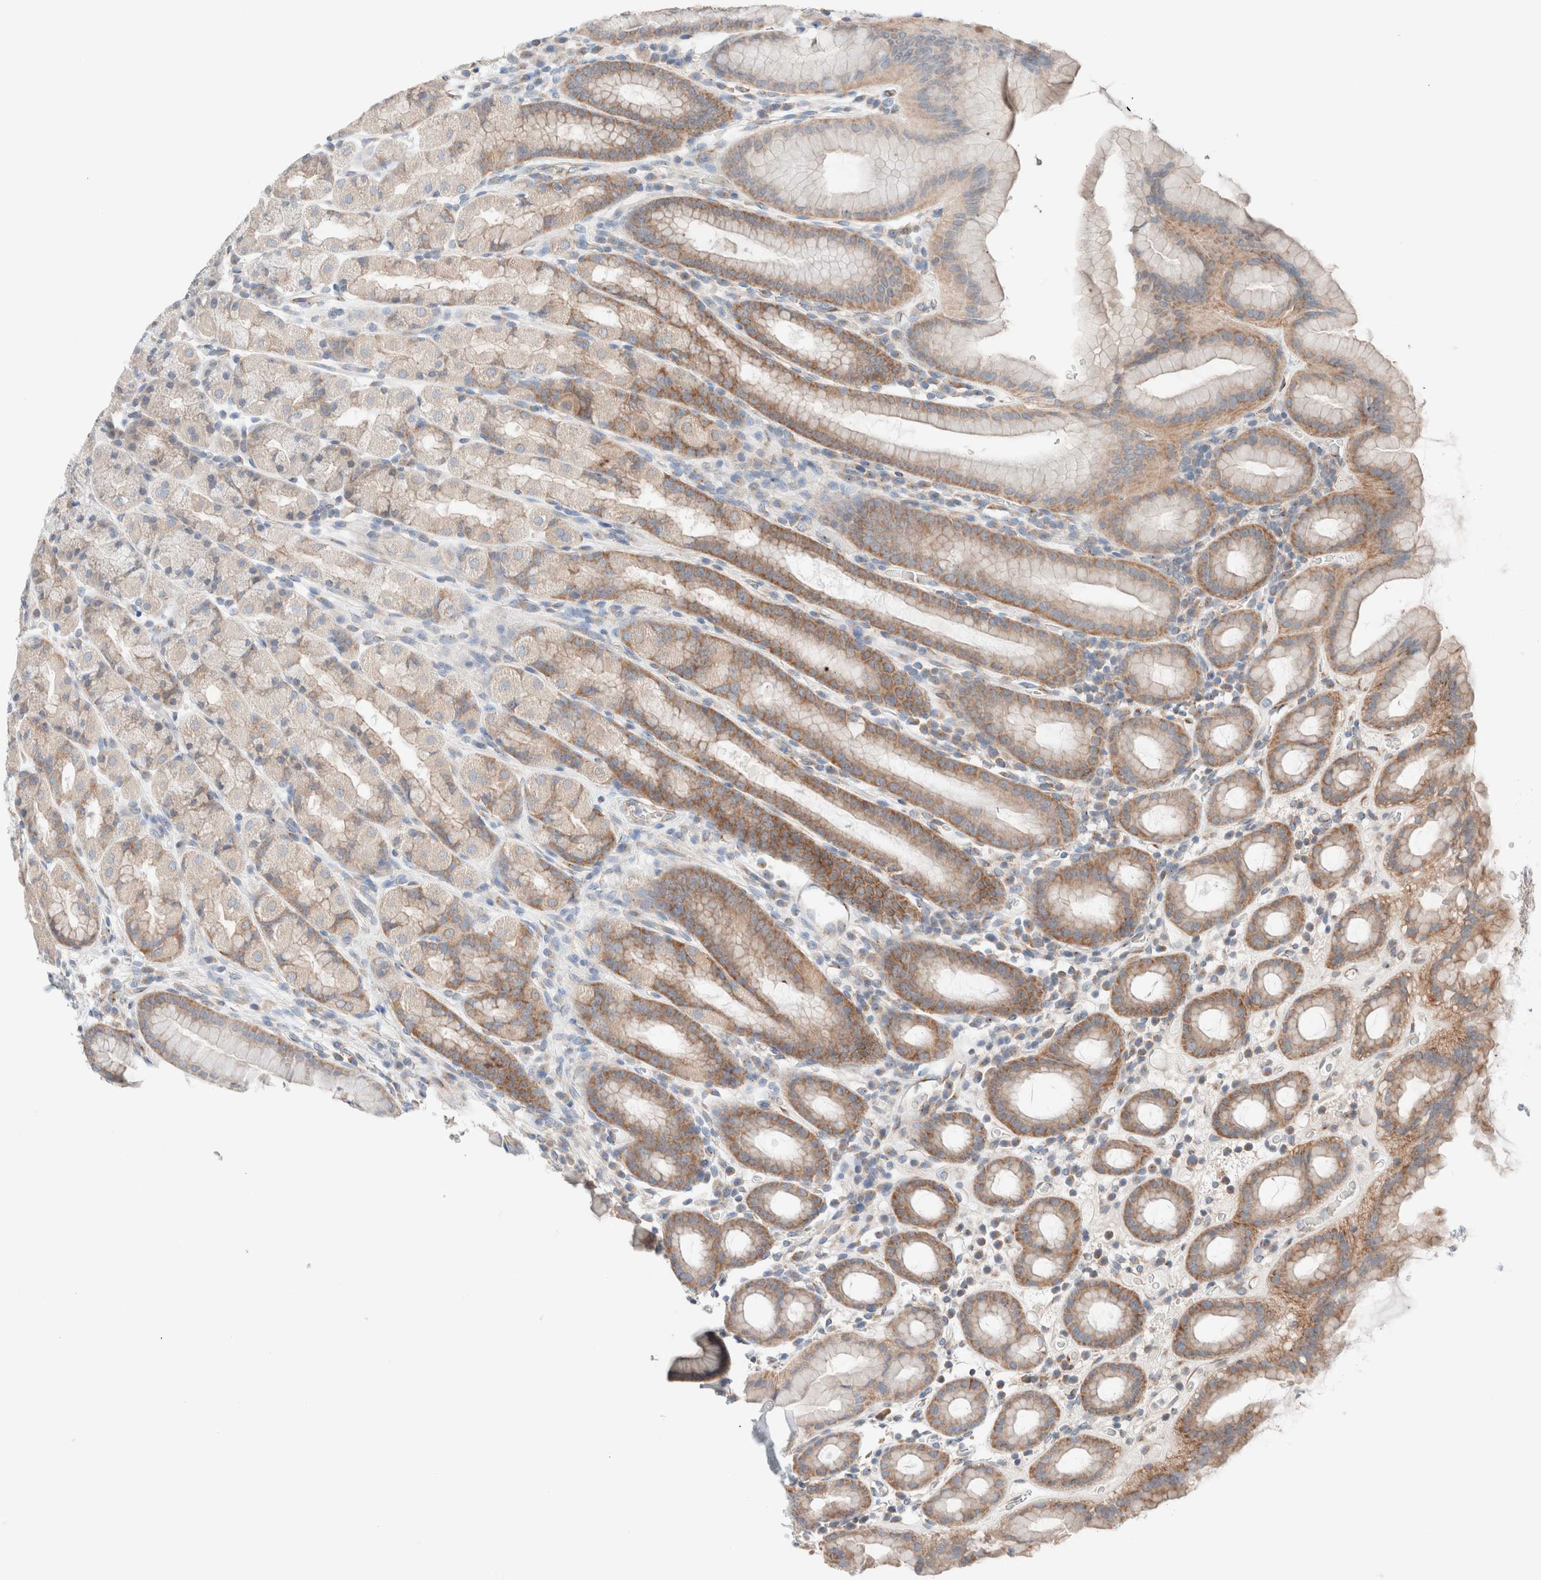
{"staining": {"intensity": "moderate", "quantity": "25%-75%", "location": "cytoplasmic/membranous"}, "tissue": "stomach", "cell_type": "Glandular cells", "image_type": "normal", "snomed": [{"axis": "morphology", "description": "Normal tissue, NOS"}, {"axis": "topography", "description": "Stomach, upper"}], "caption": "Immunohistochemical staining of normal stomach shows medium levels of moderate cytoplasmic/membranous positivity in approximately 25%-75% of glandular cells.", "gene": "CASC3", "patient": {"sex": "male", "age": 68}}